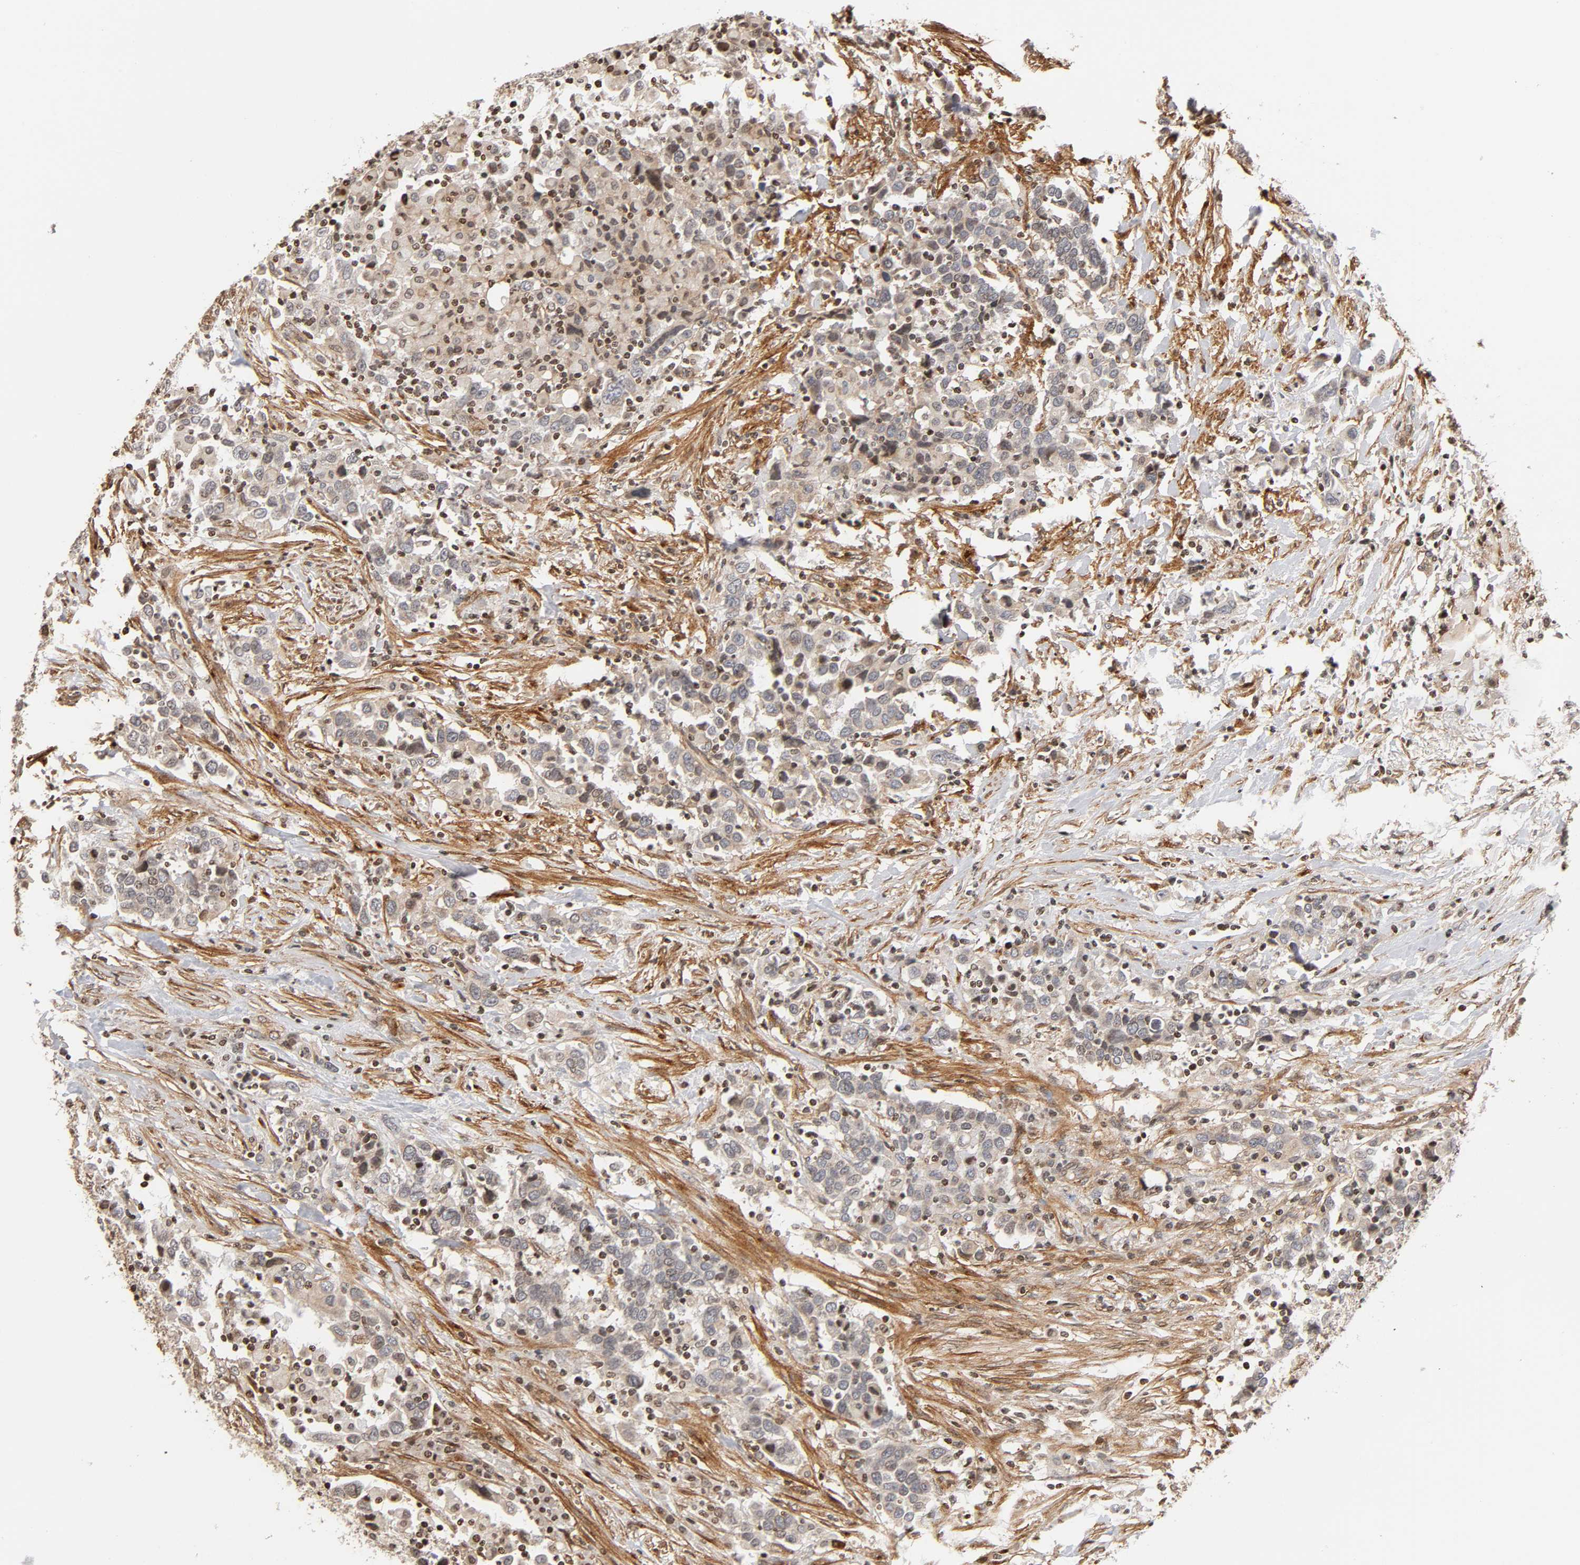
{"staining": {"intensity": "negative", "quantity": "none", "location": "none"}, "tissue": "urothelial cancer", "cell_type": "Tumor cells", "image_type": "cancer", "snomed": [{"axis": "morphology", "description": "Urothelial carcinoma, High grade"}, {"axis": "topography", "description": "Urinary bladder"}], "caption": "This is an immunohistochemistry image of urothelial cancer. There is no staining in tumor cells.", "gene": "ITGAV", "patient": {"sex": "male", "age": 61}}